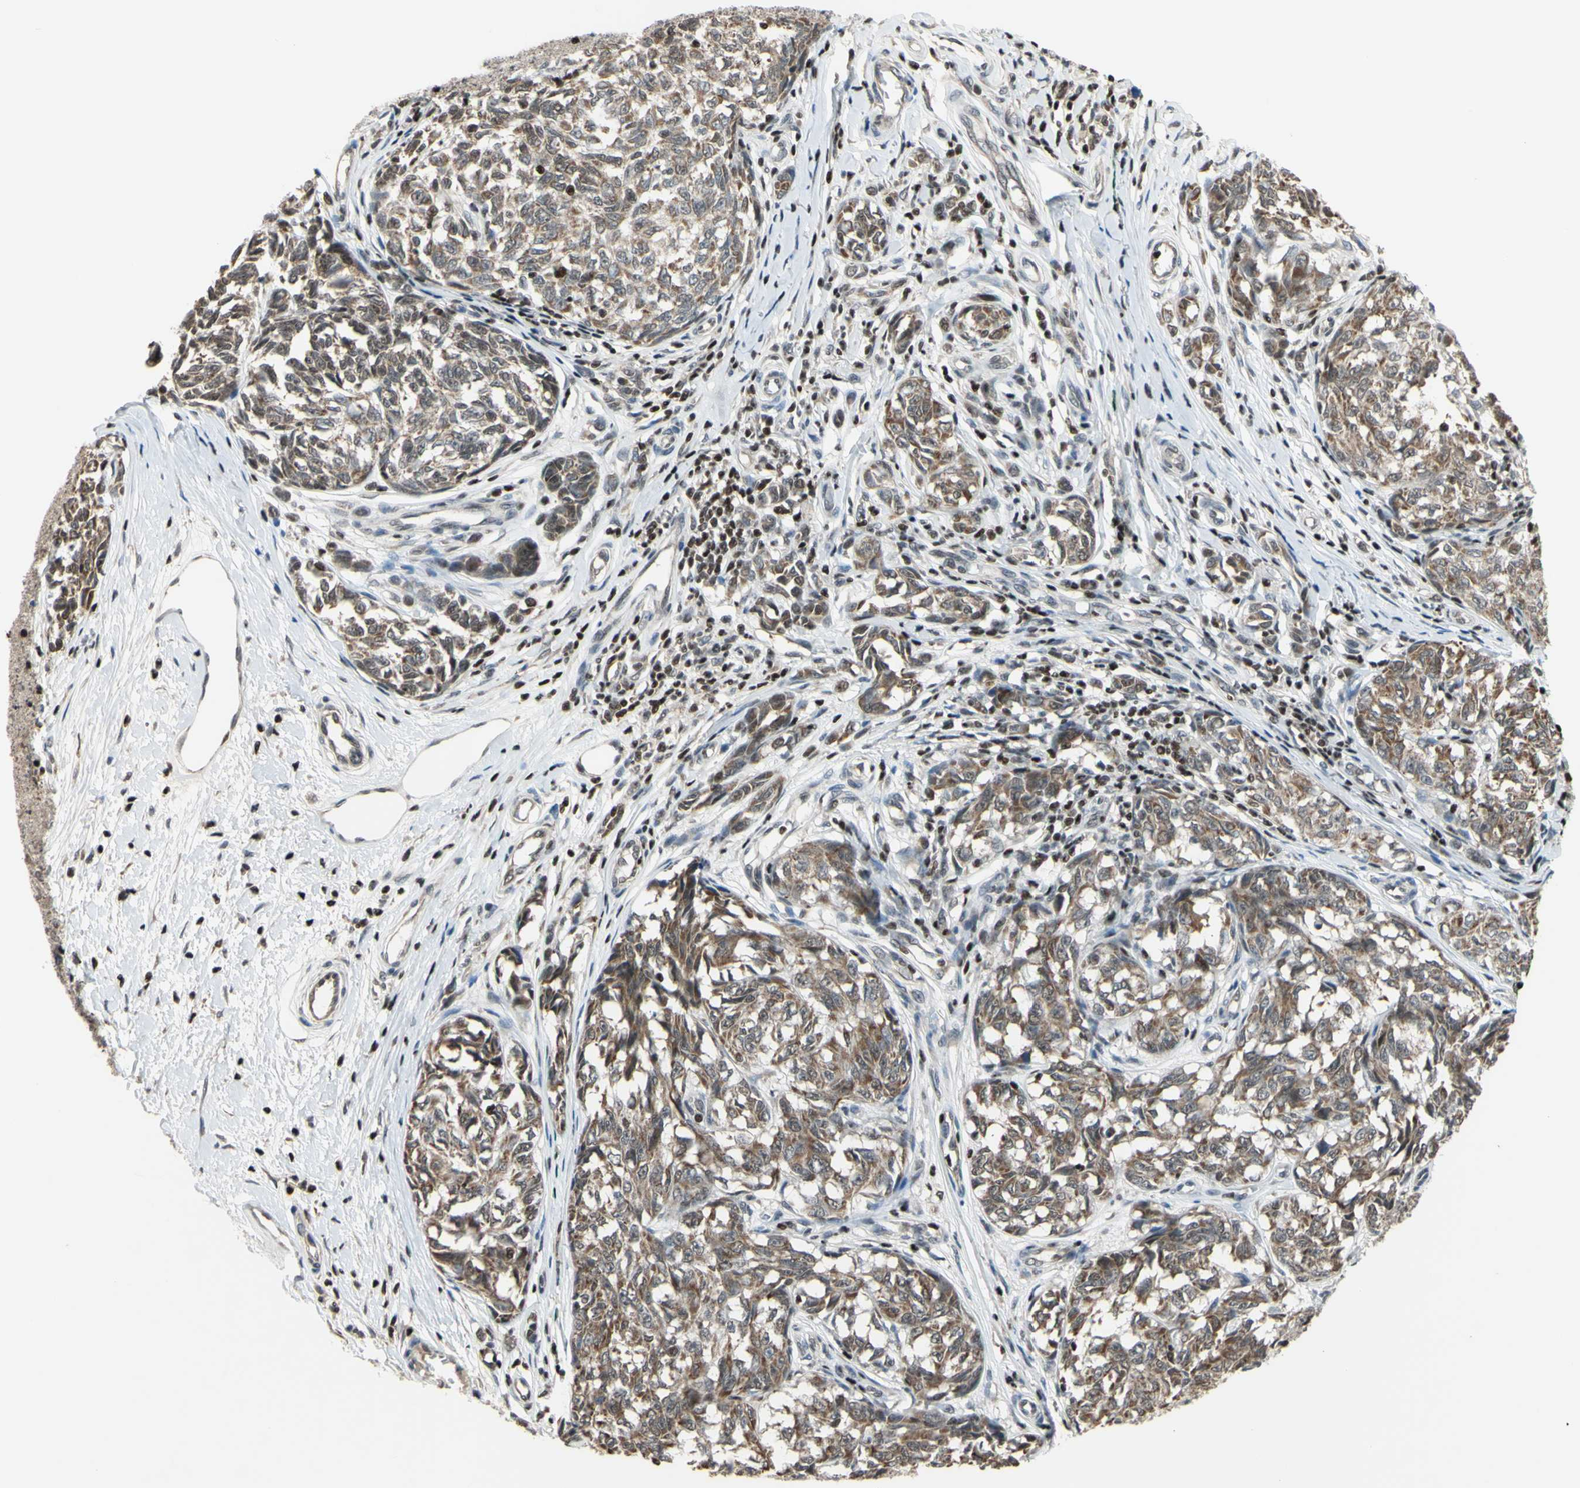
{"staining": {"intensity": "moderate", "quantity": ">75%", "location": "cytoplasmic/membranous"}, "tissue": "melanoma", "cell_type": "Tumor cells", "image_type": "cancer", "snomed": [{"axis": "morphology", "description": "Malignant melanoma, NOS"}, {"axis": "topography", "description": "Skin"}], "caption": "High-magnification brightfield microscopy of melanoma stained with DAB (3,3'-diaminobenzidine) (brown) and counterstained with hematoxylin (blue). tumor cells exhibit moderate cytoplasmic/membranous positivity is appreciated in approximately>75% of cells.", "gene": "SP4", "patient": {"sex": "female", "age": 64}}